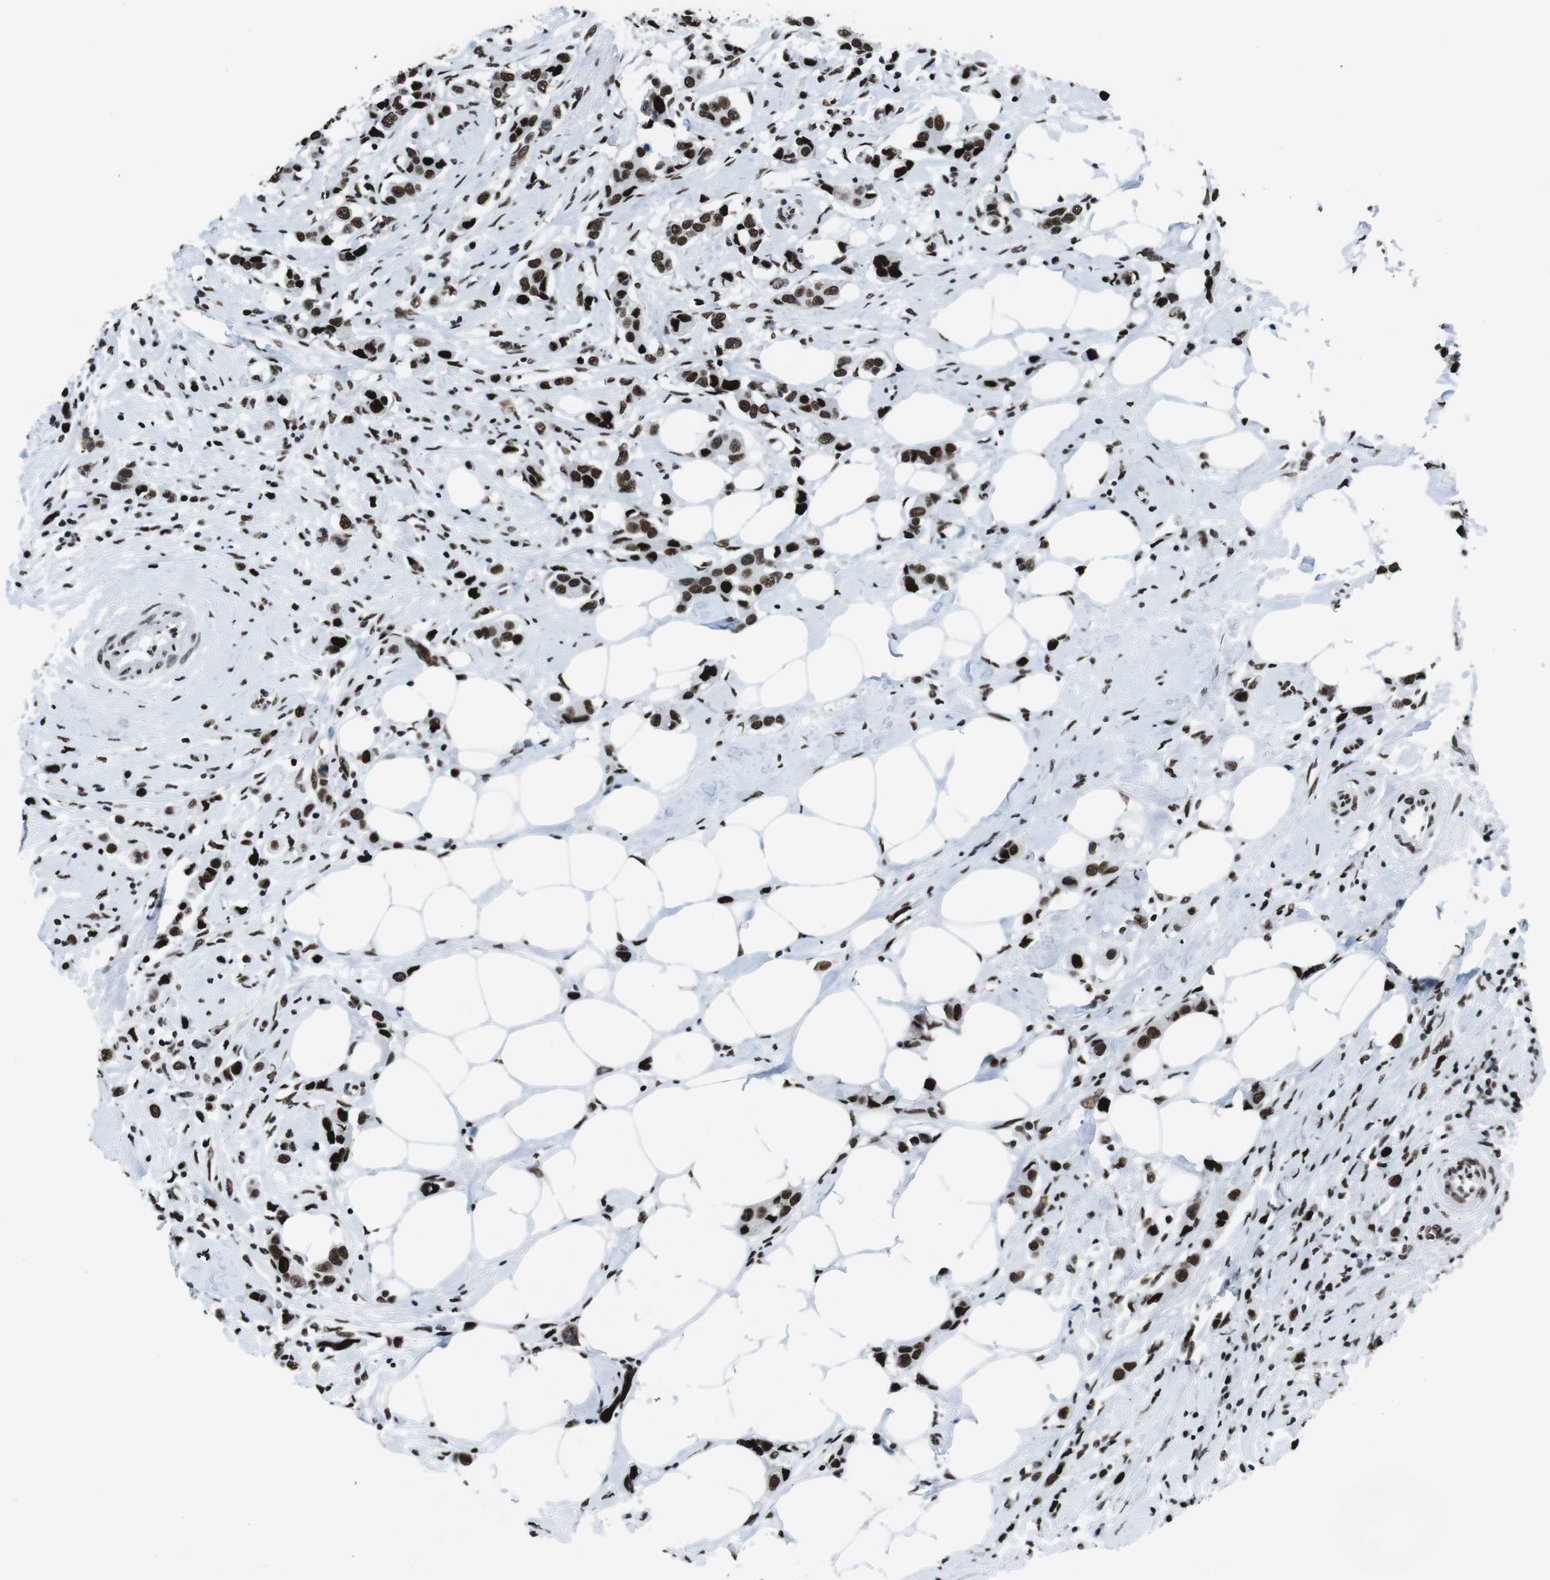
{"staining": {"intensity": "strong", "quantity": ">75%", "location": "nuclear"}, "tissue": "breast cancer", "cell_type": "Tumor cells", "image_type": "cancer", "snomed": [{"axis": "morphology", "description": "Normal tissue, NOS"}, {"axis": "morphology", "description": "Duct carcinoma"}, {"axis": "topography", "description": "Breast"}], "caption": "Immunohistochemical staining of intraductal carcinoma (breast) exhibits high levels of strong nuclear expression in about >75% of tumor cells.", "gene": "CITED2", "patient": {"sex": "female", "age": 50}}